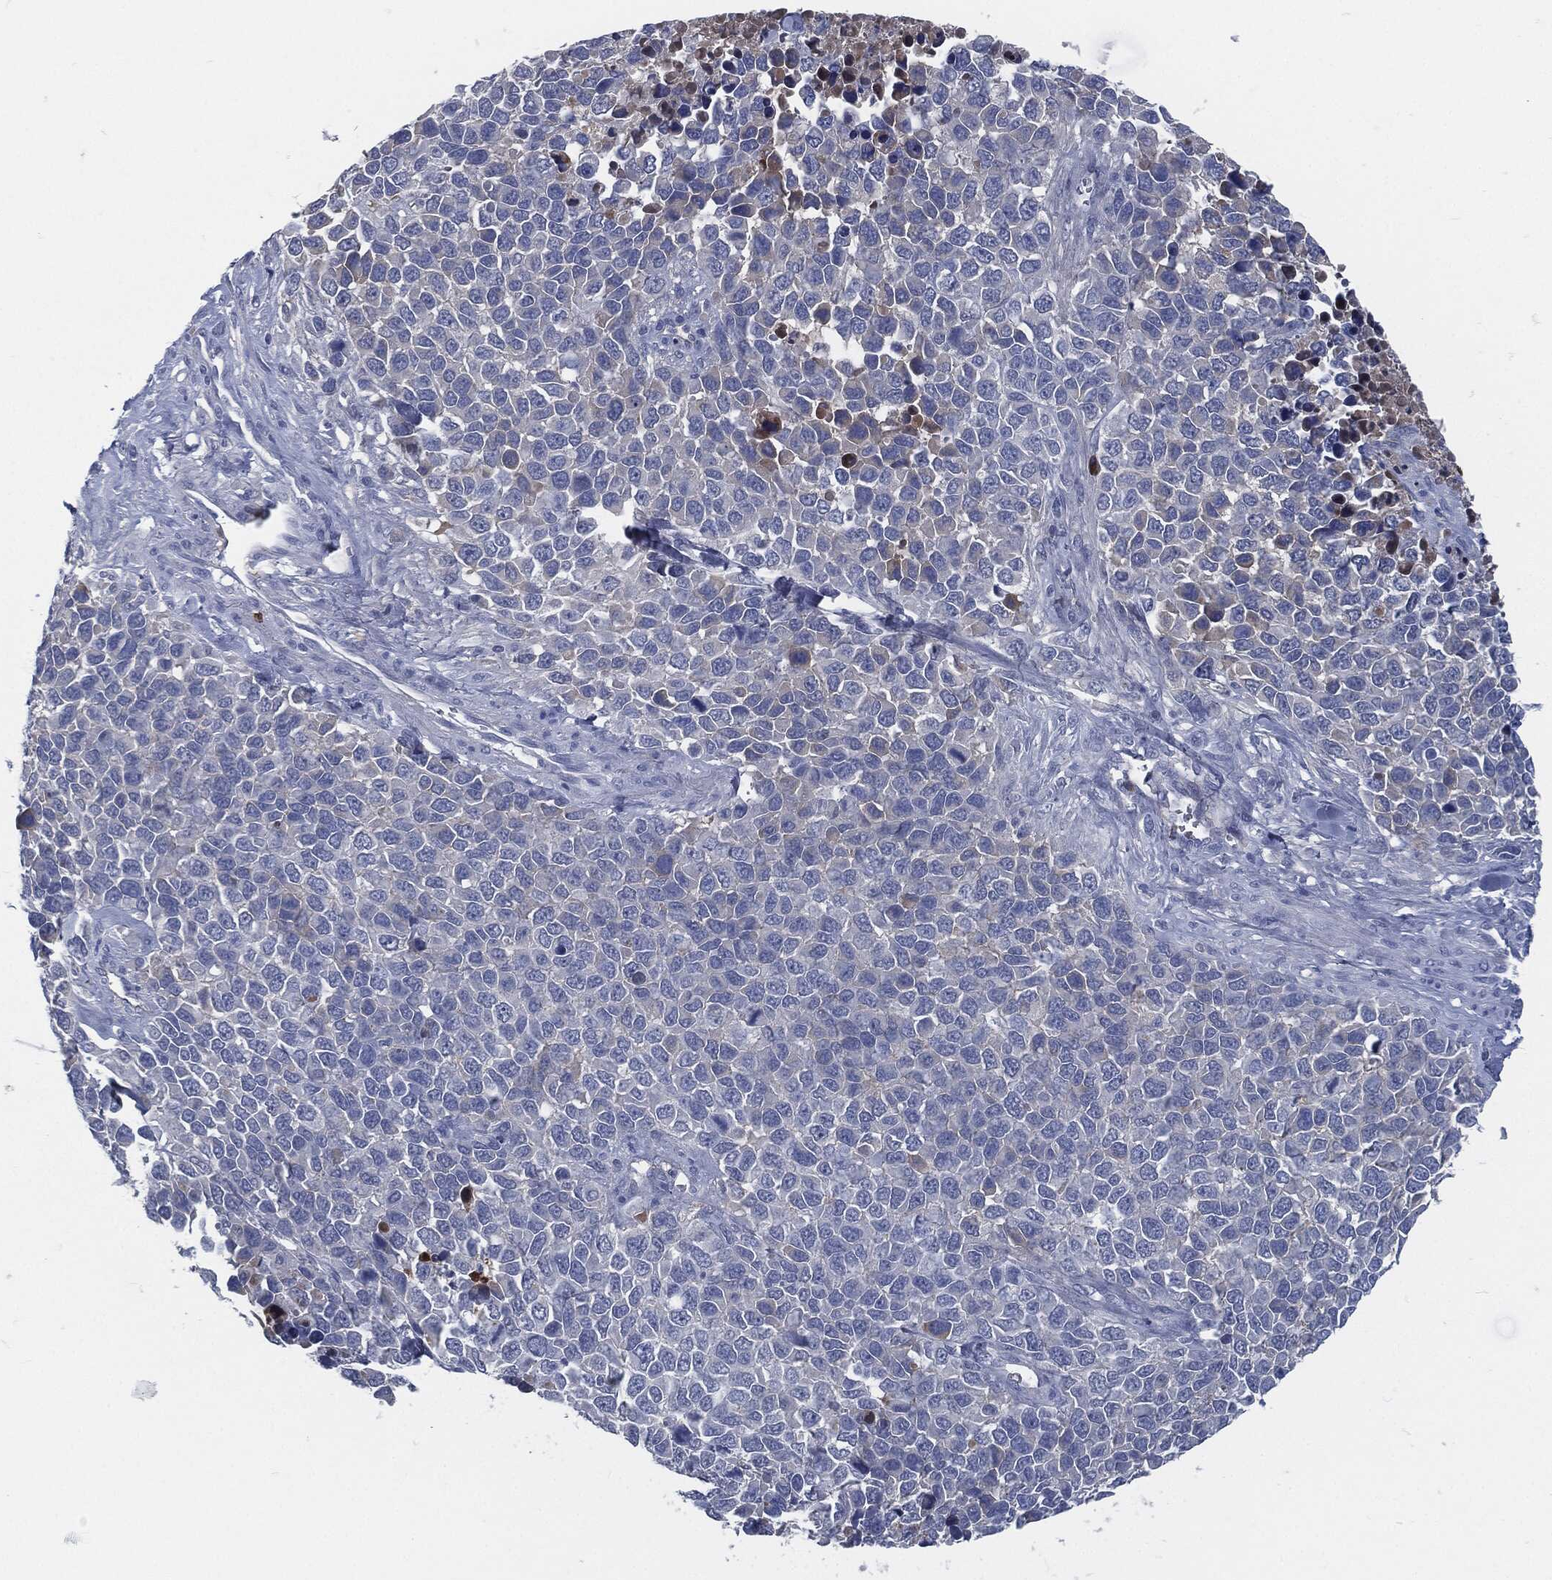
{"staining": {"intensity": "moderate", "quantity": "<25%", "location": "cytoplasmic/membranous"}, "tissue": "melanoma", "cell_type": "Tumor cells", "image_type": "cancer", "snomed": [{"axis": "morphology", "description": "Malignant melanoma, Metastatic site"}, {"axis": "topography", "description": "Skin"}], "caption": "IHC micrograph of melanoma stained for a protein (brown), which displays low levels of moderate cytoplasmic/membranous expression in about <25% of tumor cells.", "gene": "MST1", "patient": {"sex": "male", "age": 84}}